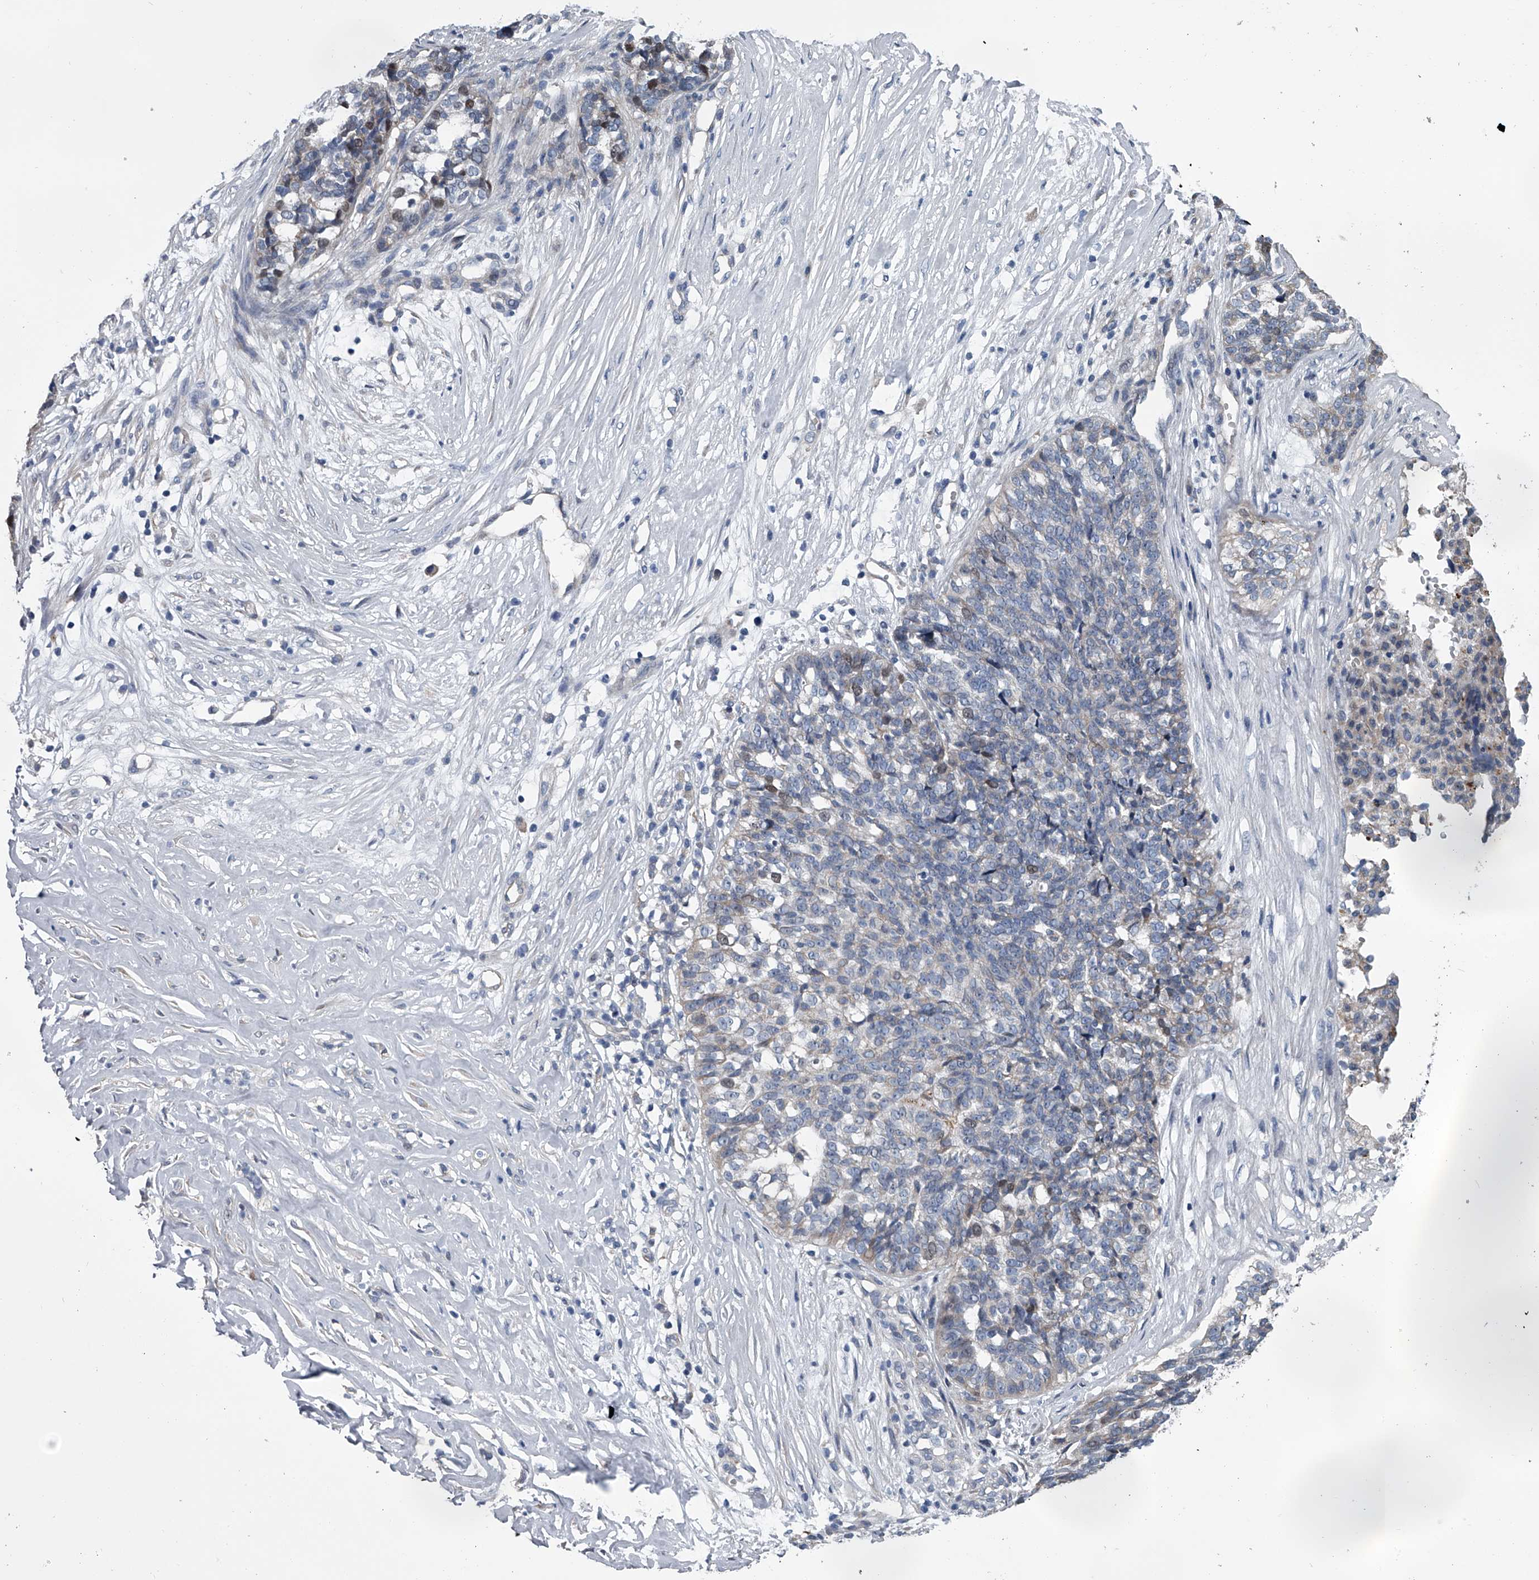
{"staining": {"intensity": "moderate", "quantity": "<25%", "location": "nuclear"}, "tissue": "ovarian cancer", "cell_type": "Tumor cells", "image_type": "cancer", "snomed": [{"axis": "morphology", "description": "Cystadenocarcinoma, serous, NOS"}, {"axis": "topography", "description": "Ovary"}], "caption": "Ovarian cancer stained with DAB IHC reveals low levels of moderate nuclear positivity in approximately <25% of tumor cells.", "gene": "ABCG1", "patient": {"sex": "female", "age": 59}}